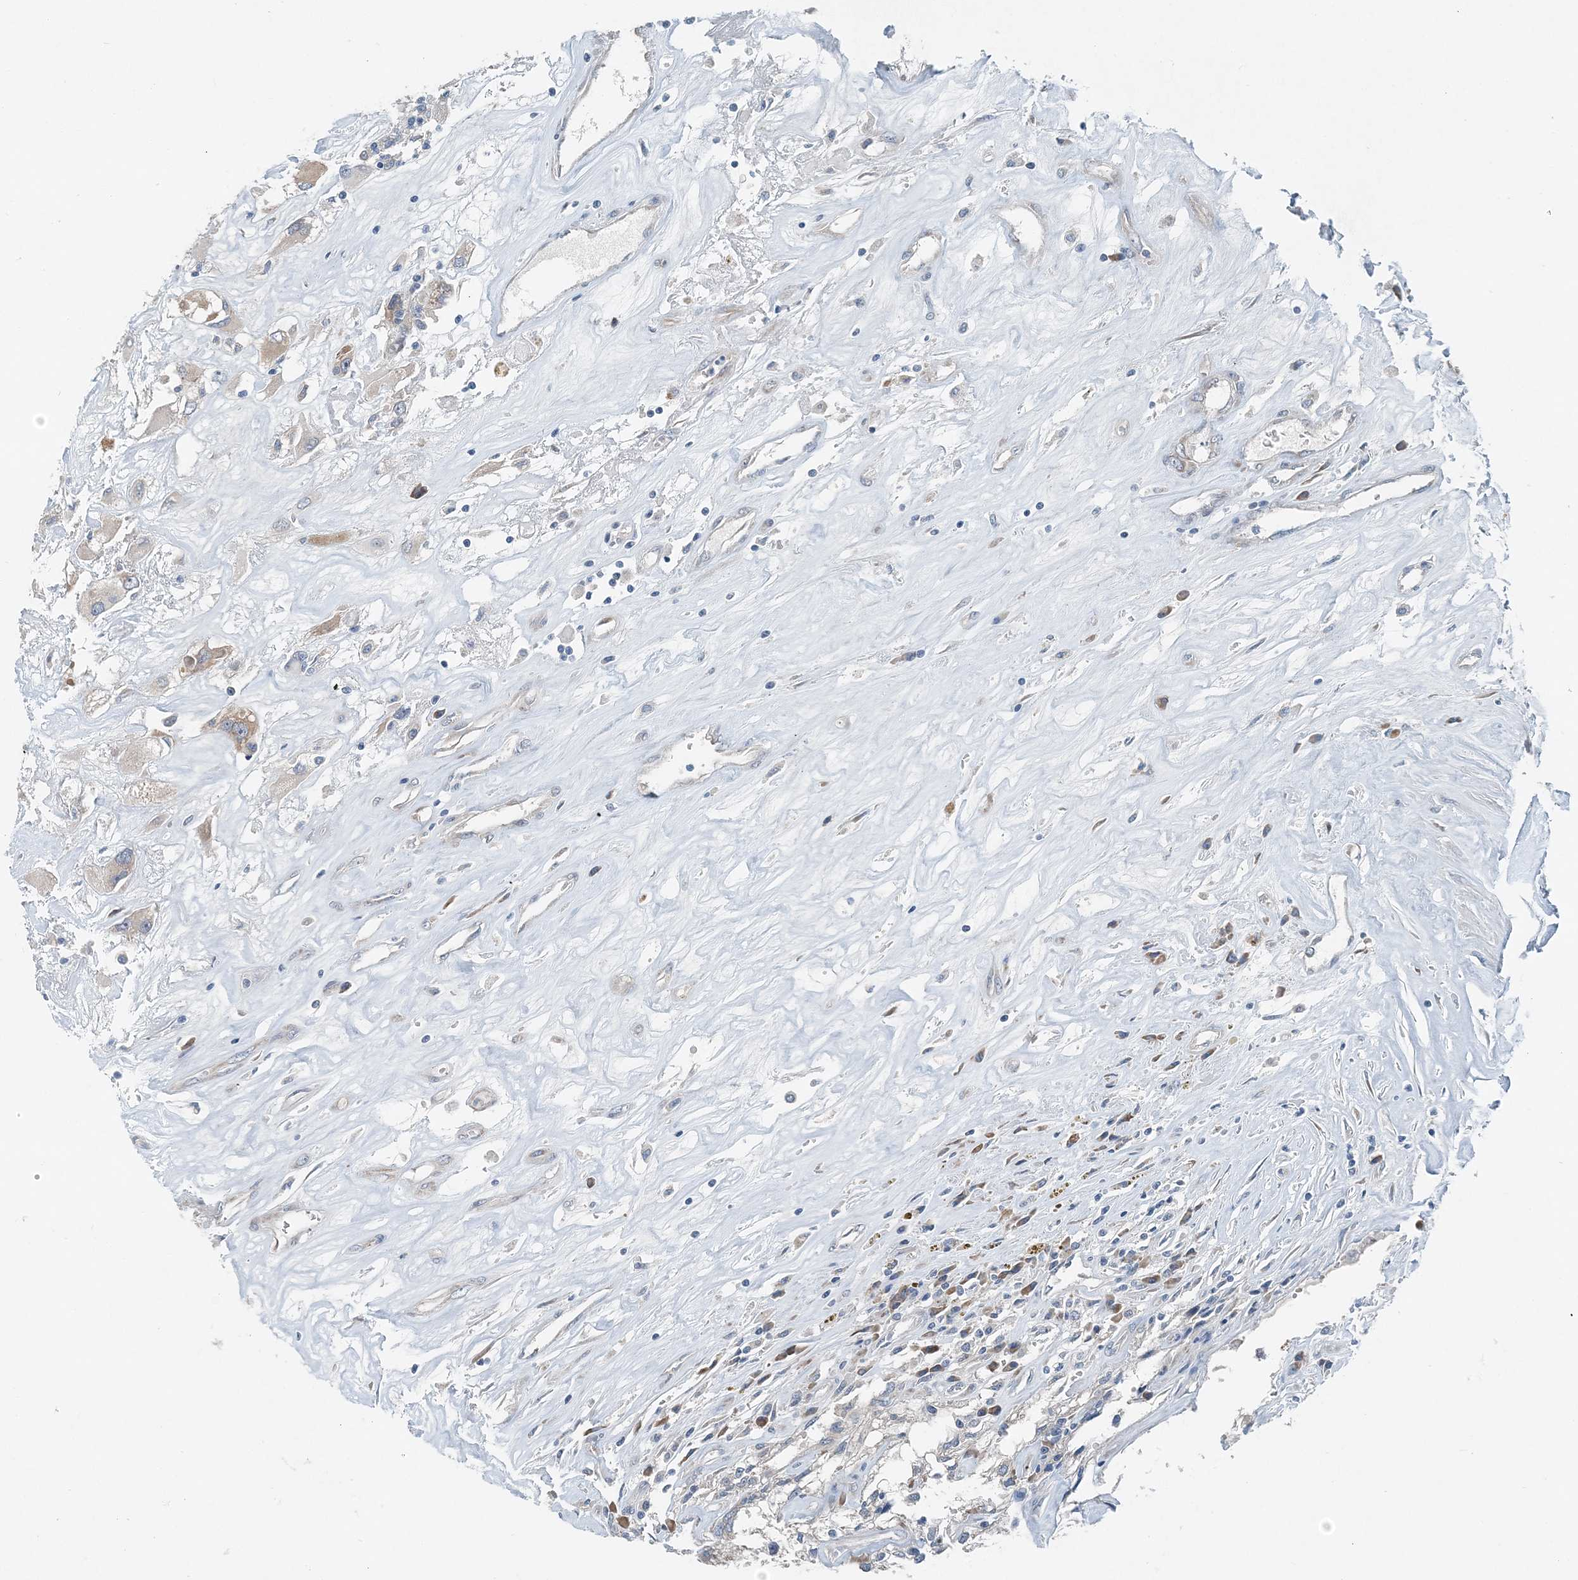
{"staining": {"intensity": "weak", "quantity": "<25%", "location": "cytoplasmic/membranous"}, "tissue": "renal cancer", "cell_type": "Tumor cells", "image_type": "cancer", "snomed": [{"axis": "morphology", "description": "Adenocarcinoma, NOS"}, {"axis": "topography", "description": "Kidney"}], "caption": "Micrograph shows no protein staining in tumor cells of renal adenocarcinoma tissue.", "gene": "EEF1A2", "patient": {"sex": "female", "age": 52}}